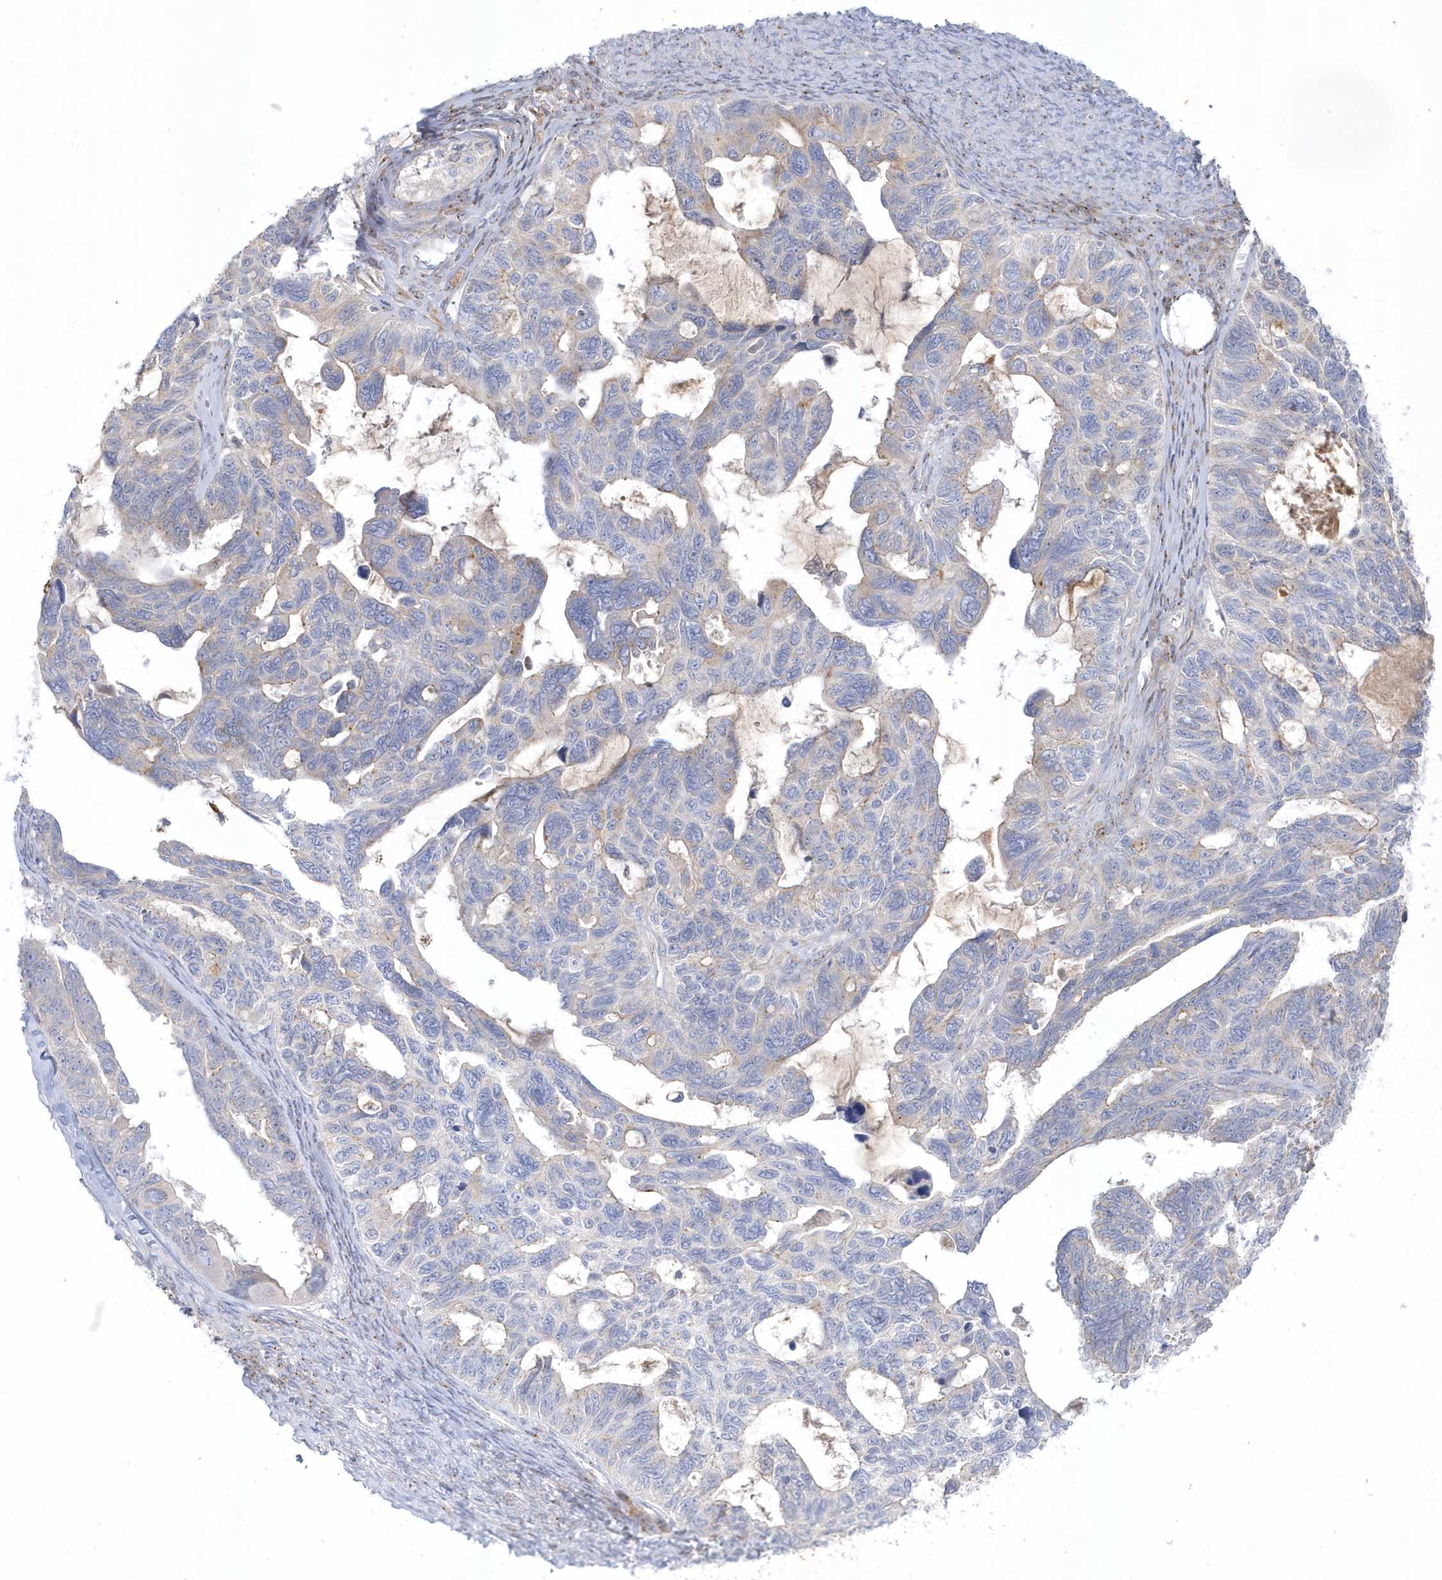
{"staining": {"intensity": "weak", "quantity": "<25%", "location": "cytoplasmic/membranous"}, "tissue": "ovarian cancer", "cell_type": "Tumor cells", "image_type": "cancer", "snomed": [{"axis": "morphology", "description": "Cystadenocarcinoma, serous, NOS"}, {"axis": "topography", "description": "Ovary"}], "caption": "Tumor cells show no significant staining in ovarian cancer (serous cystadenocarcinoma). (DAB immunohistochemistry, high magnification).", "gene": "SEMA3D", "patient": {"sex": "female", "age": 79}}